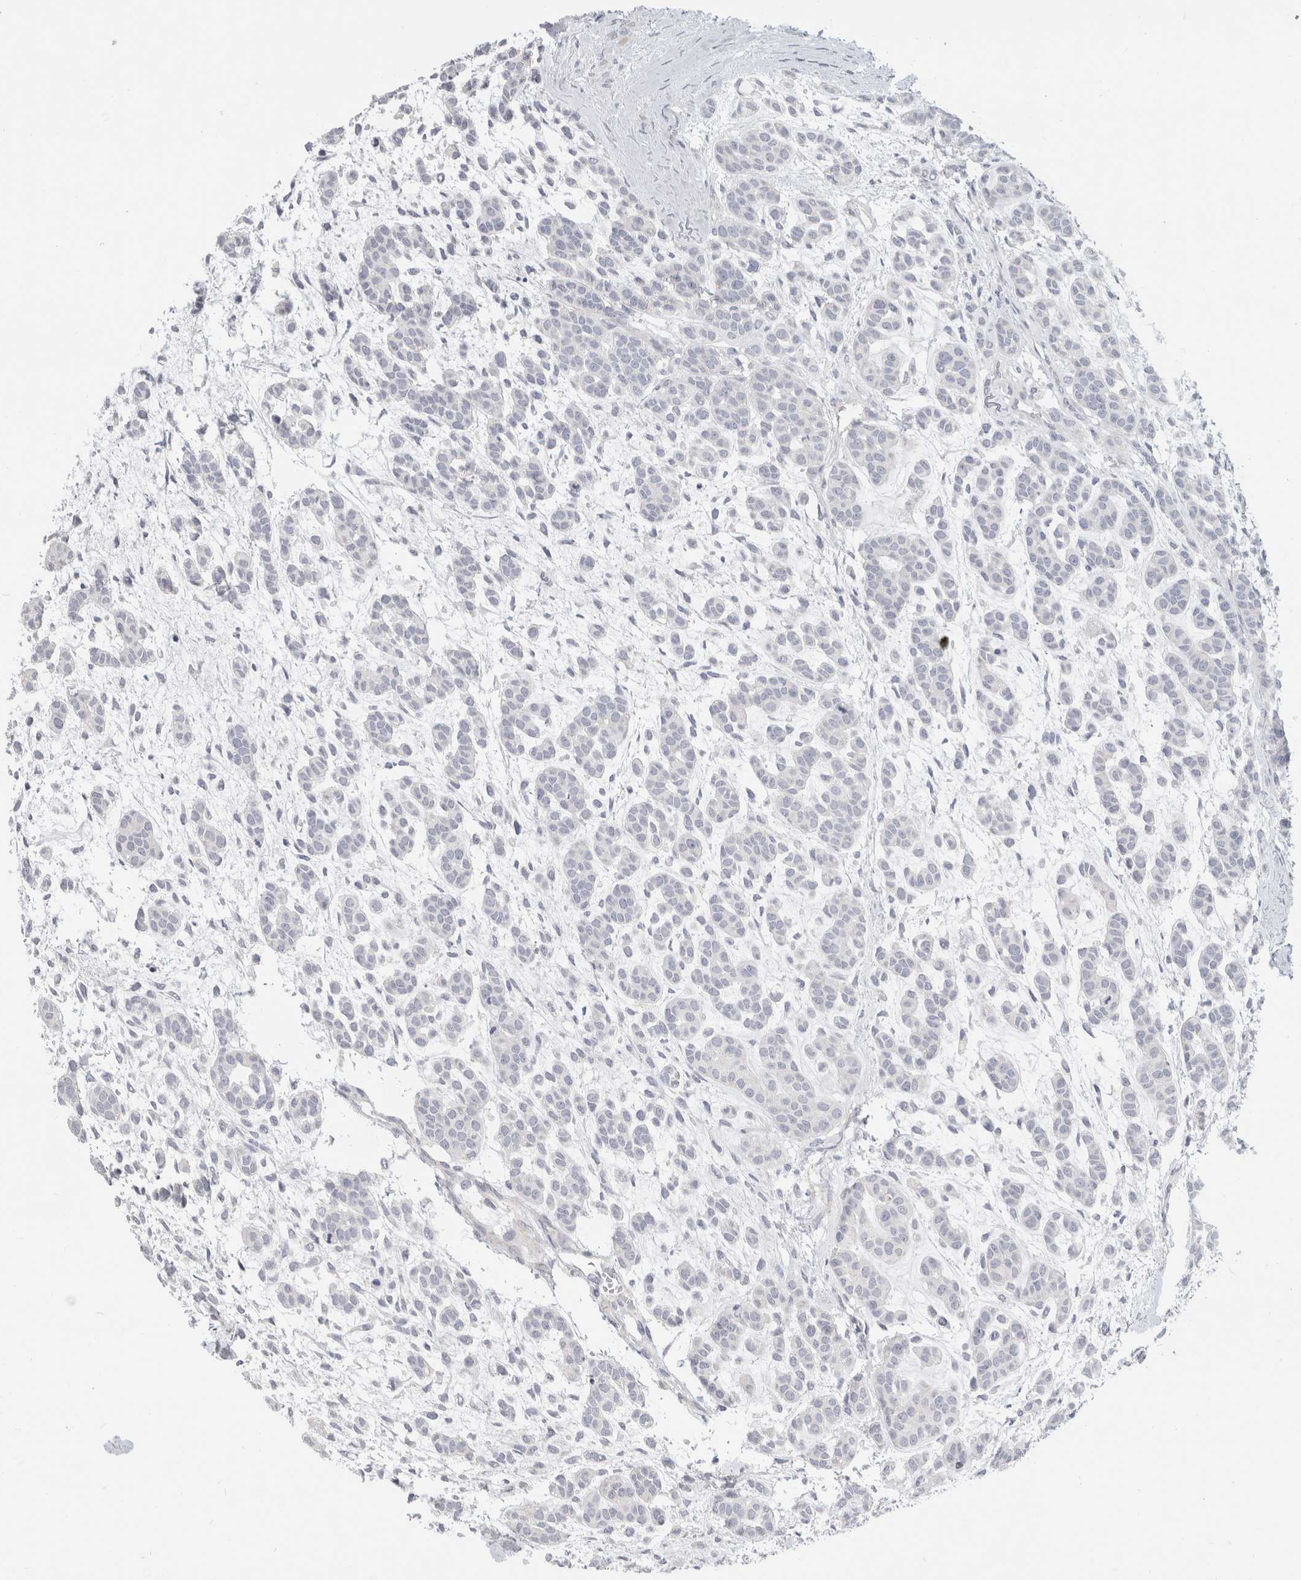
{"staining": {"intensity": "negative", "quantity": "none", "location": "none"}, "tissue": "head and neck cancer", "cell_type": "Tumor cells", "image_type": "cancer", "snomed": [{"axis": "morphology", "description": "Adenocarcinoma, NOS"}, {"axis": "morphology", "description": "Adenoma, NOS"}, {"axis": "topography", "description": "Head-Neck"}], "caption": "Micrograph shows no protein positivity in tumor cells of adenocarcinoma (head and neck) tissue. The staining was performed using DAB to visualize the protein expression in brown, while the nuclei were stained in blue with hematoxylin (Magnification: 20x).", "gene": "AFP", "patient": {"sex": "female", "age": 55}}